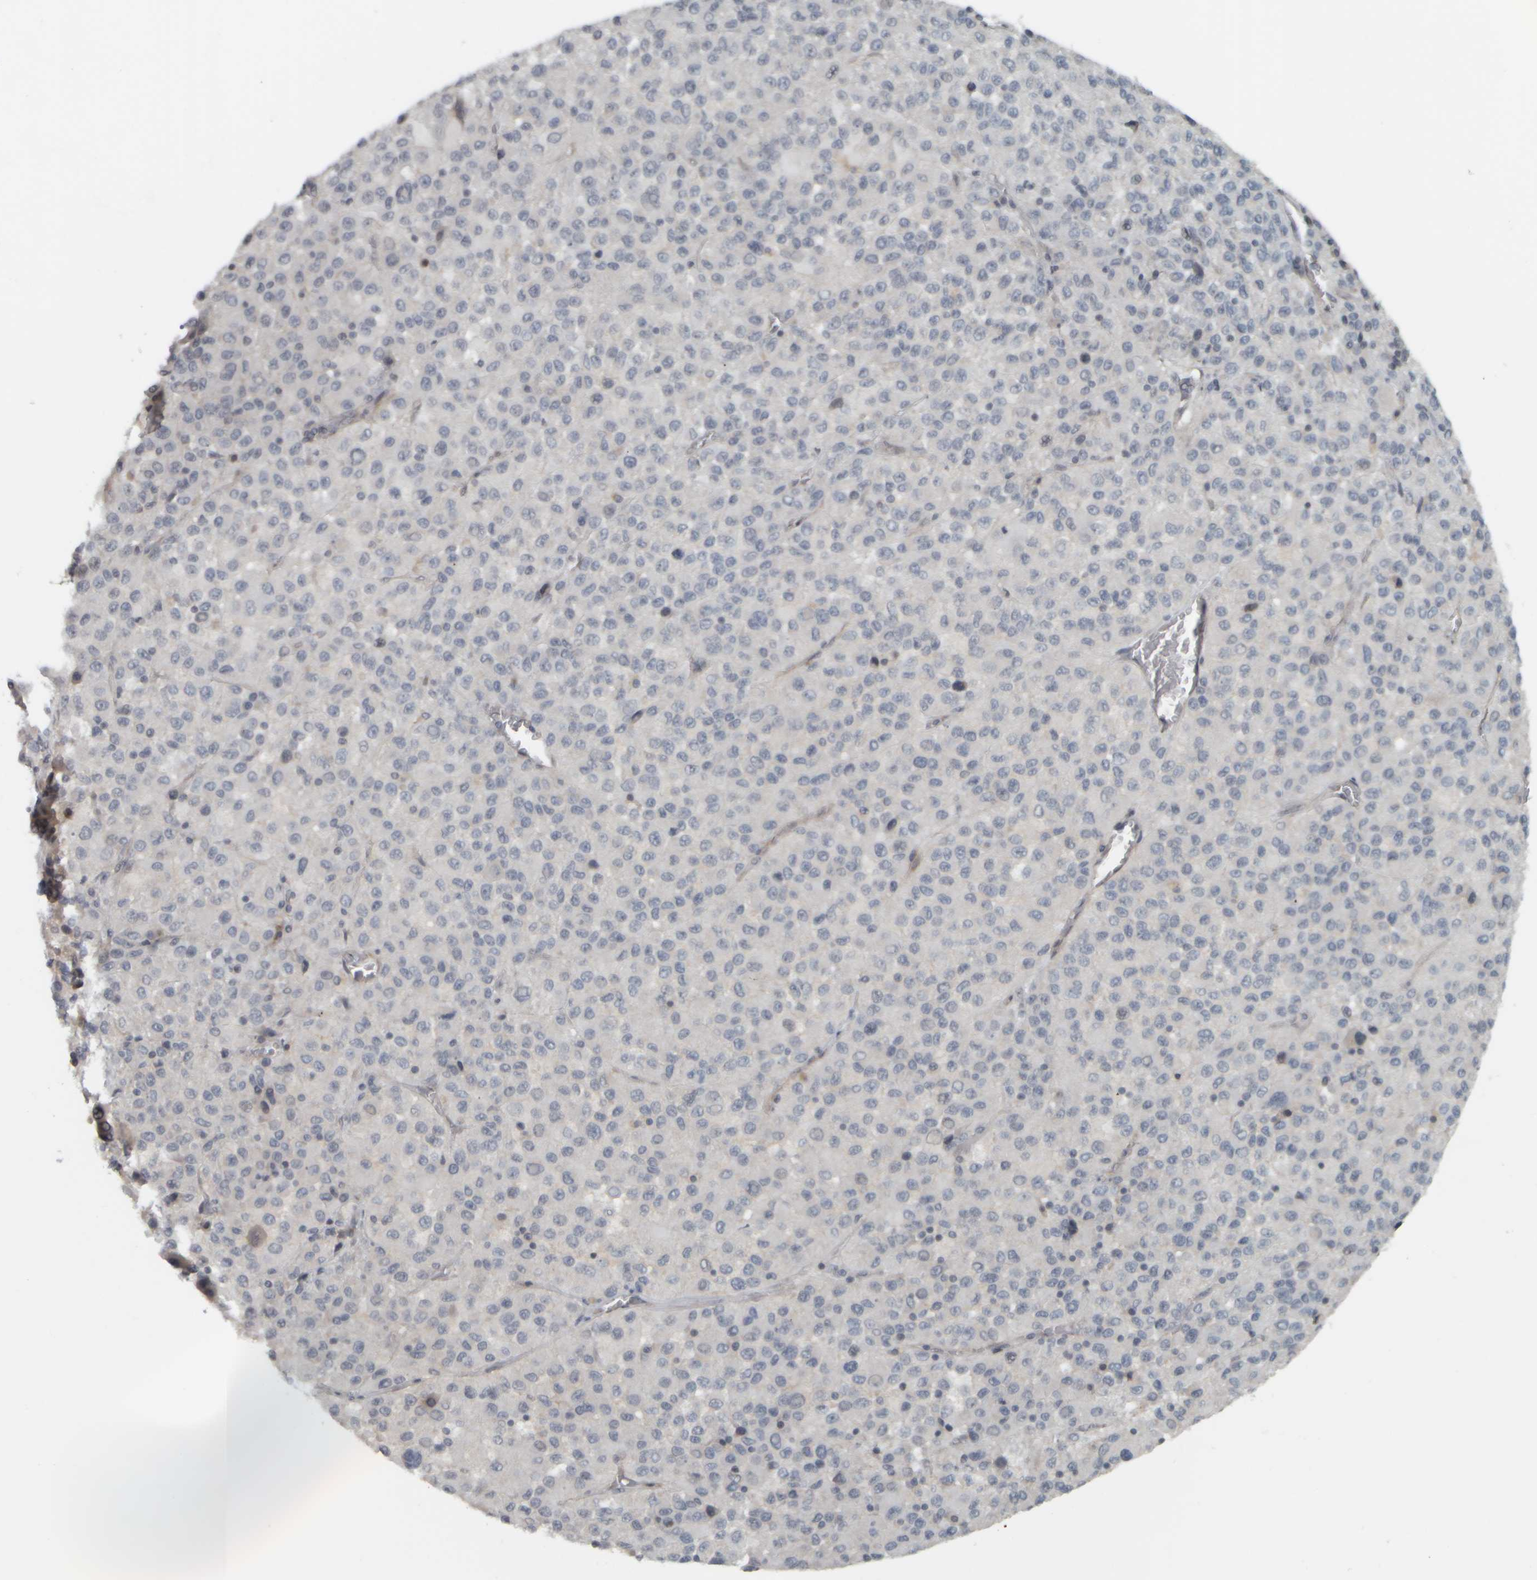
{"staining": {"intensity": "negative", "quantity": "none", "location": "none"}, "tissue": "melanoma", "cell_type": "Tumor cells", "image_type": "cancer", "snomed": [{"axis": "morphology", "description": "Malignant melanoma, Metastatic site"}, {"axis": "topography", "description": "Lung"}], "caption": "An immunohistochemistry (IHC) photomicrograph of melanoma is shown. There is no staining in tumor cells of melanoma.", "gene": "NAPG", "patient": {"sex": "male", "age": 64}}